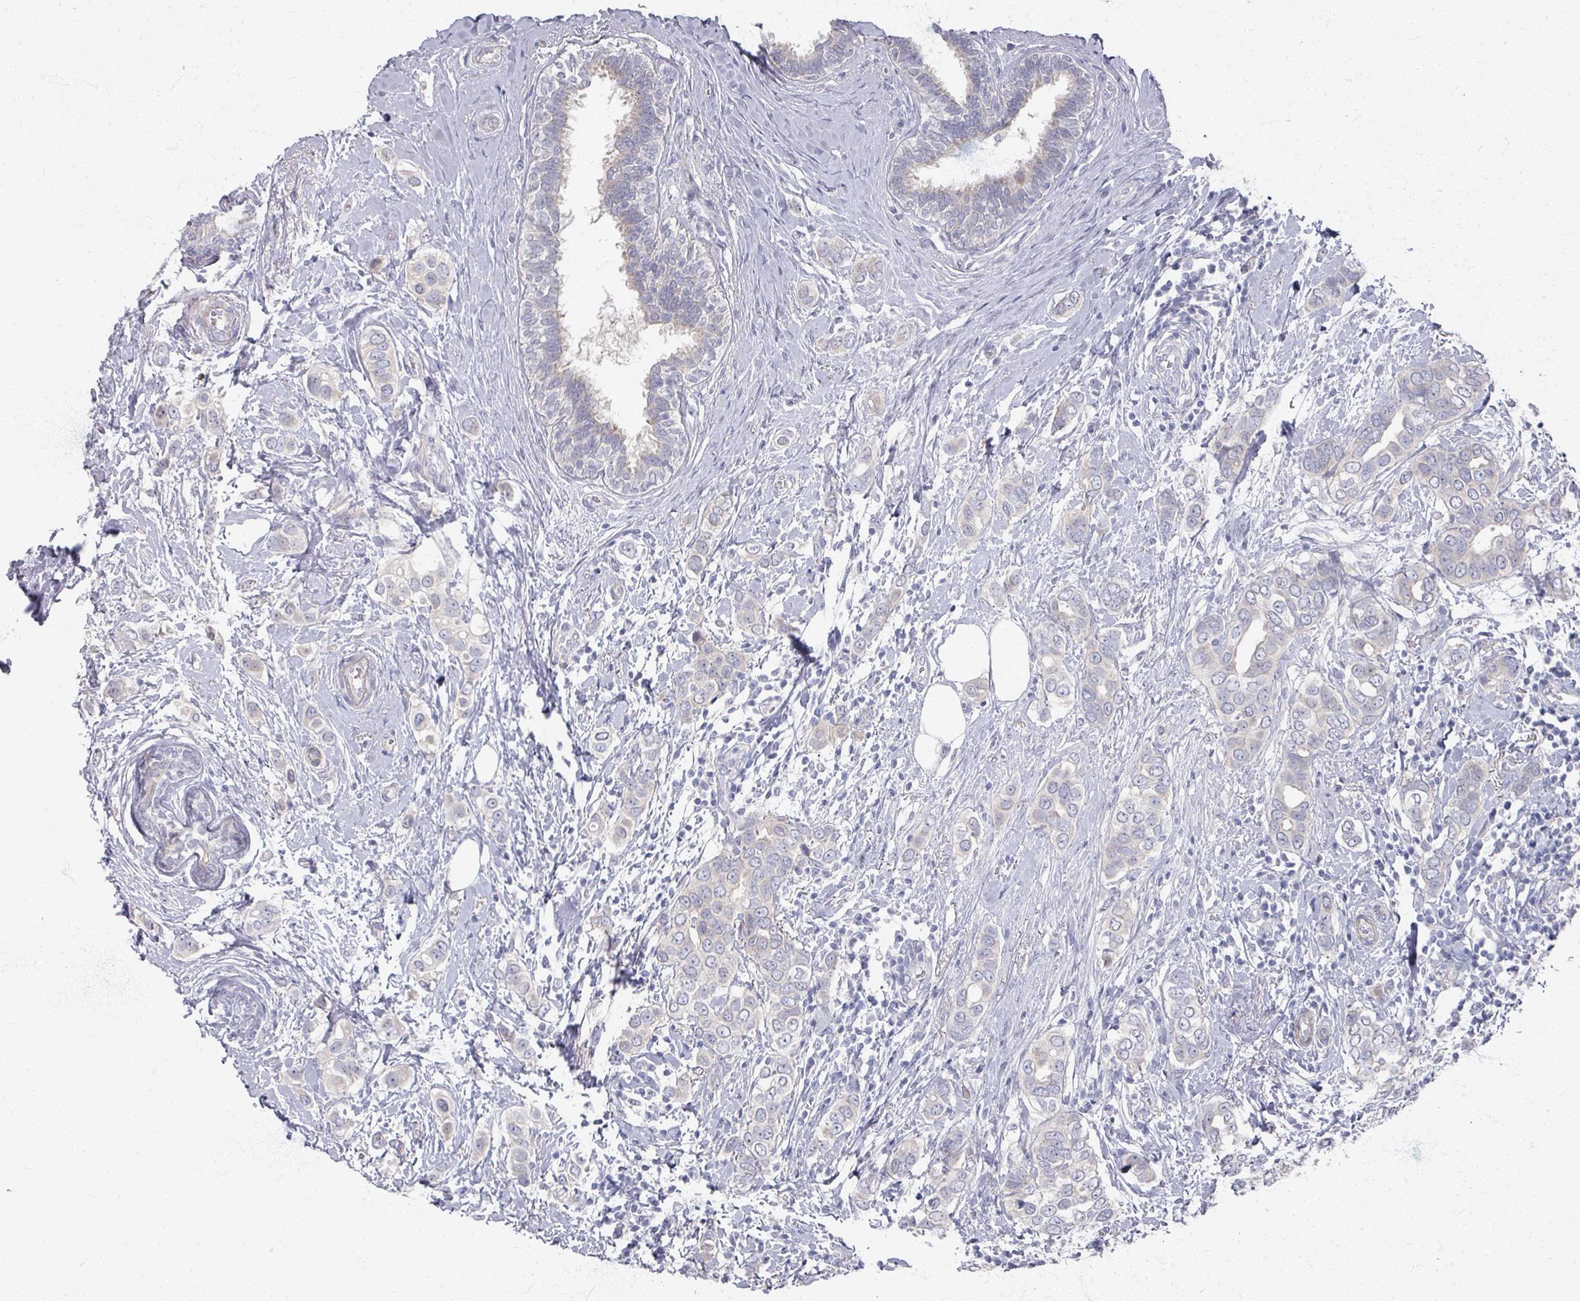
{"staining": {"intensity": "negative", "quantity": "none", "location": "none"}, "tissue": "breast cancer", "cell_type": "Tumor cells", "image_type": "cancer", "snomed": [{"axis": "morphology", "description": "Lobular carcinoma"}, {"axis": "topography", "description": "Breast"}], "caption": "Protein analysis of breast lobular carcinoma demonstrates no significant positivity in tumor cells. (Immunohistochemistry (ihc), brightfield microscopy, high magnification).", "gene": "TTYH3", "patient": {"sex": "female", "age": 51}}